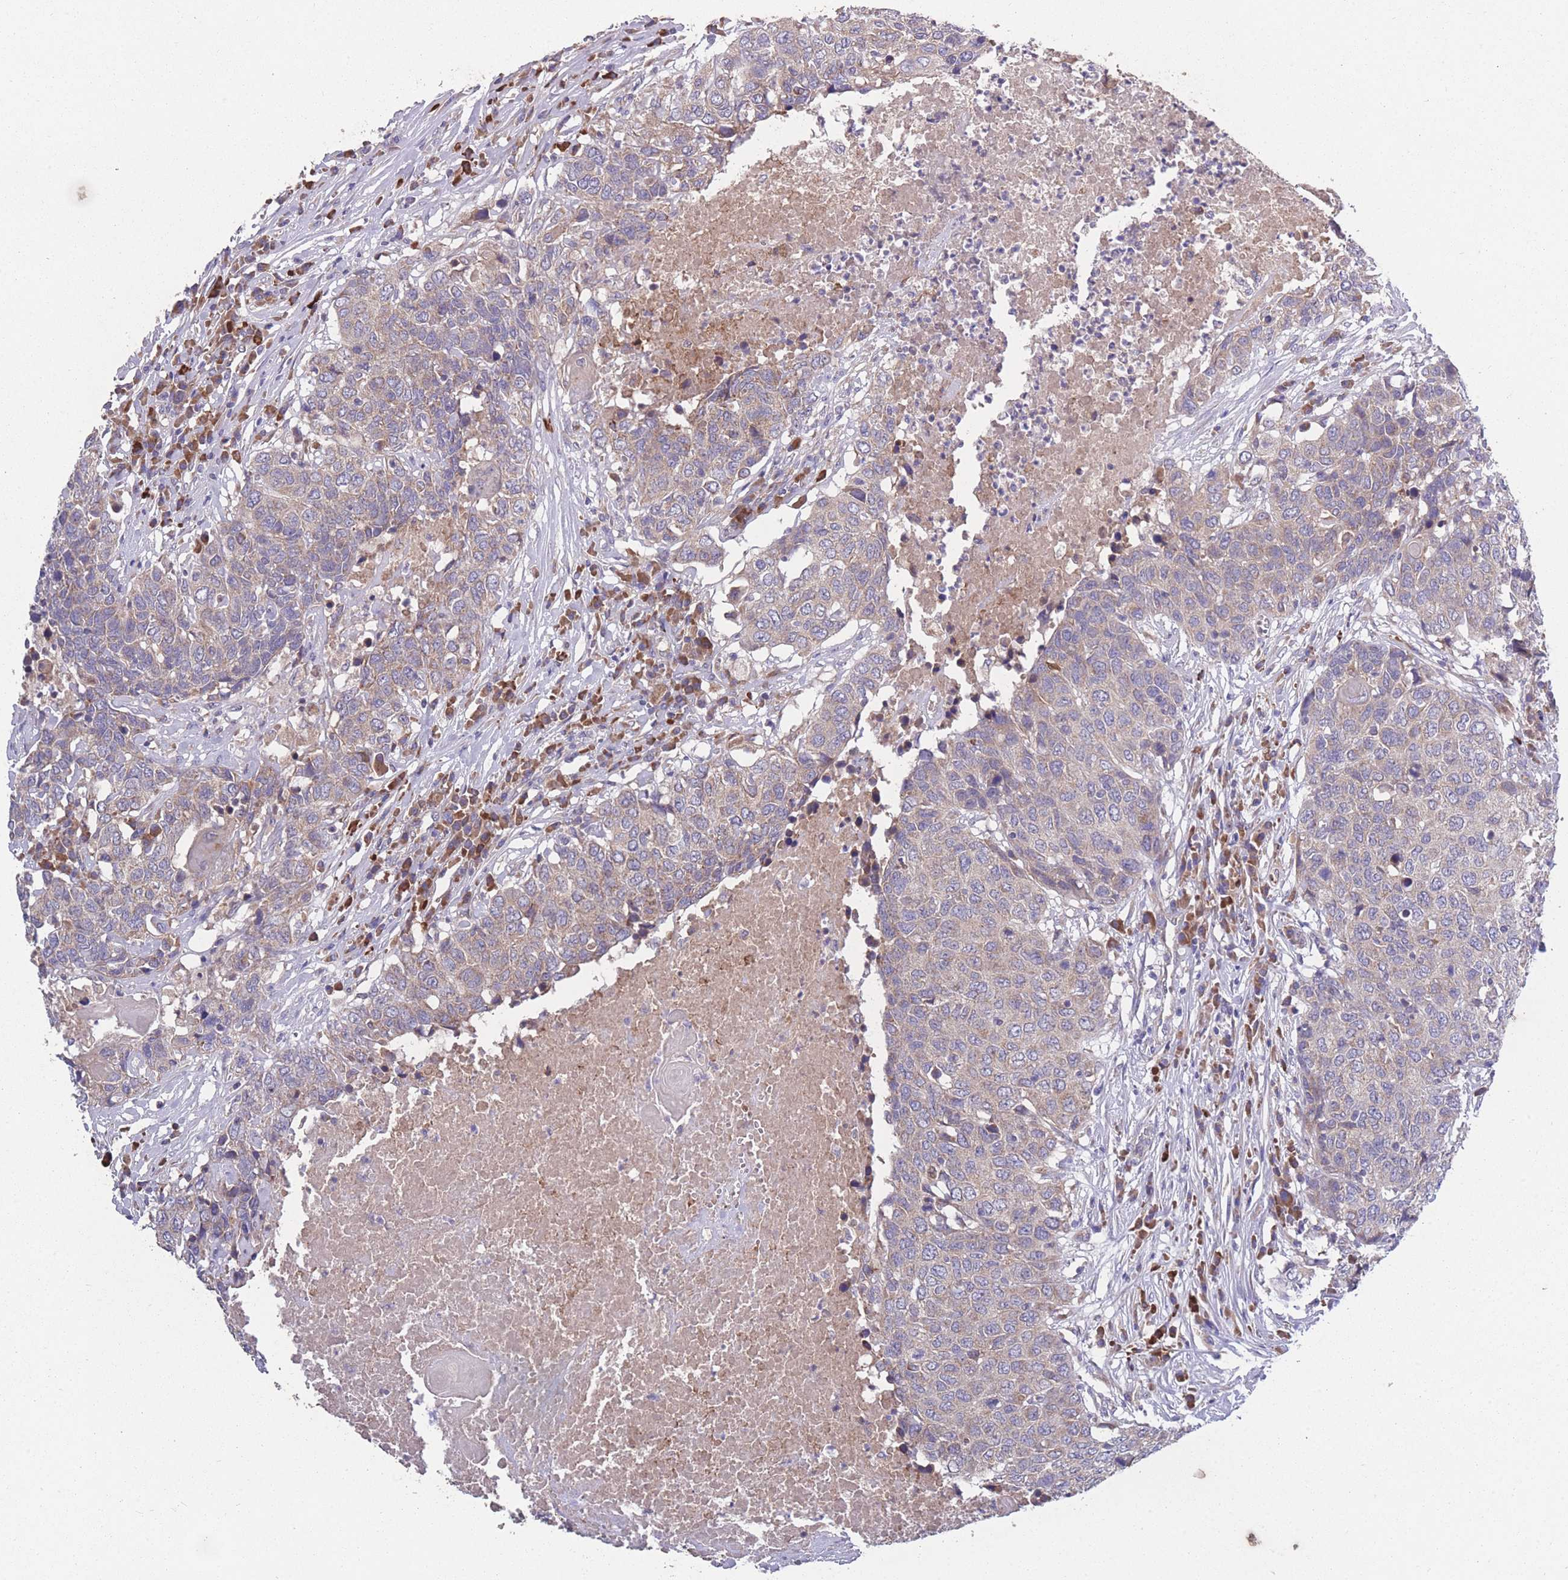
{"staining": {"intensity": "weak", "quantity": ">75%", "location": "cytoplasmic/membranous"}, "tissue": "head and neck cancer", "cell_type": "Tumor cells", "image_type": "cancer", "snomed": [{"axis": "morphology", "description": "Squamous cell carcinoma, NOS"}, {"axis": "topography", "description": "Head-Neck"}], "caption": "Protein analysis of head and neck cancer tissue displays weak cytoplasmic/membranous positivity in about >75% of tumor cells.", "gene": "STIM2", "patient": {"sex": "male", "age": 66}}